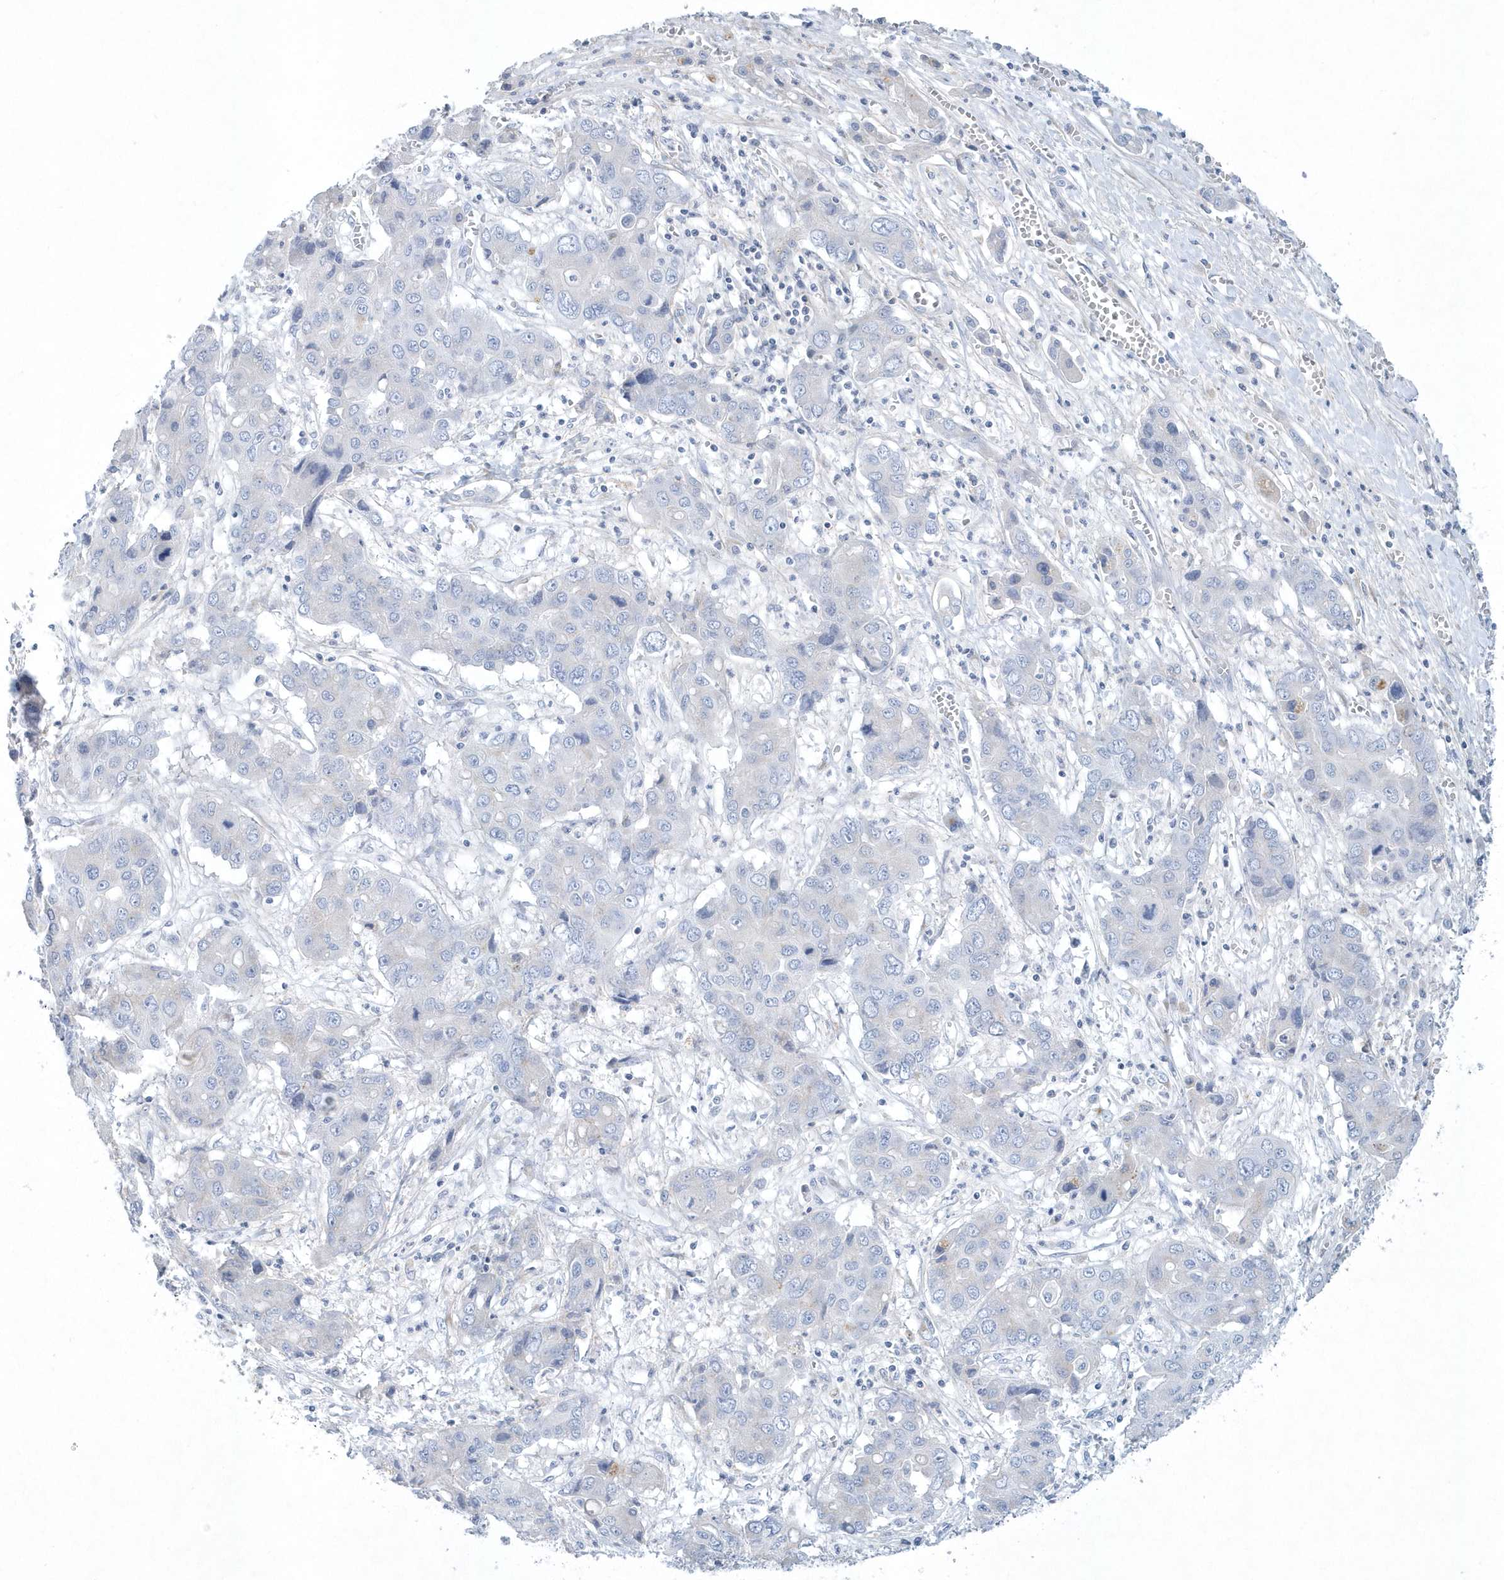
{"staining": {"intensity": "negative", "quantity": "none", "location": "none"}, "tissue": "liver cancer", "cell_type": "Tumor cells", "image_type": "cancer", "snomed": [{"axis": "morphology", "description": "Cholangiocarcinoma"}, {"axis": "topography", "description": "Liver"}], "caption": "High power microscopy photomicrograph of an immunohistochemistry micrograph of liver cancer (cholangiocarcinoma), revealing no significant expression in tumor cells.", "gene": "SPATA18", "patient": {"sex": "male", "age": 67}}